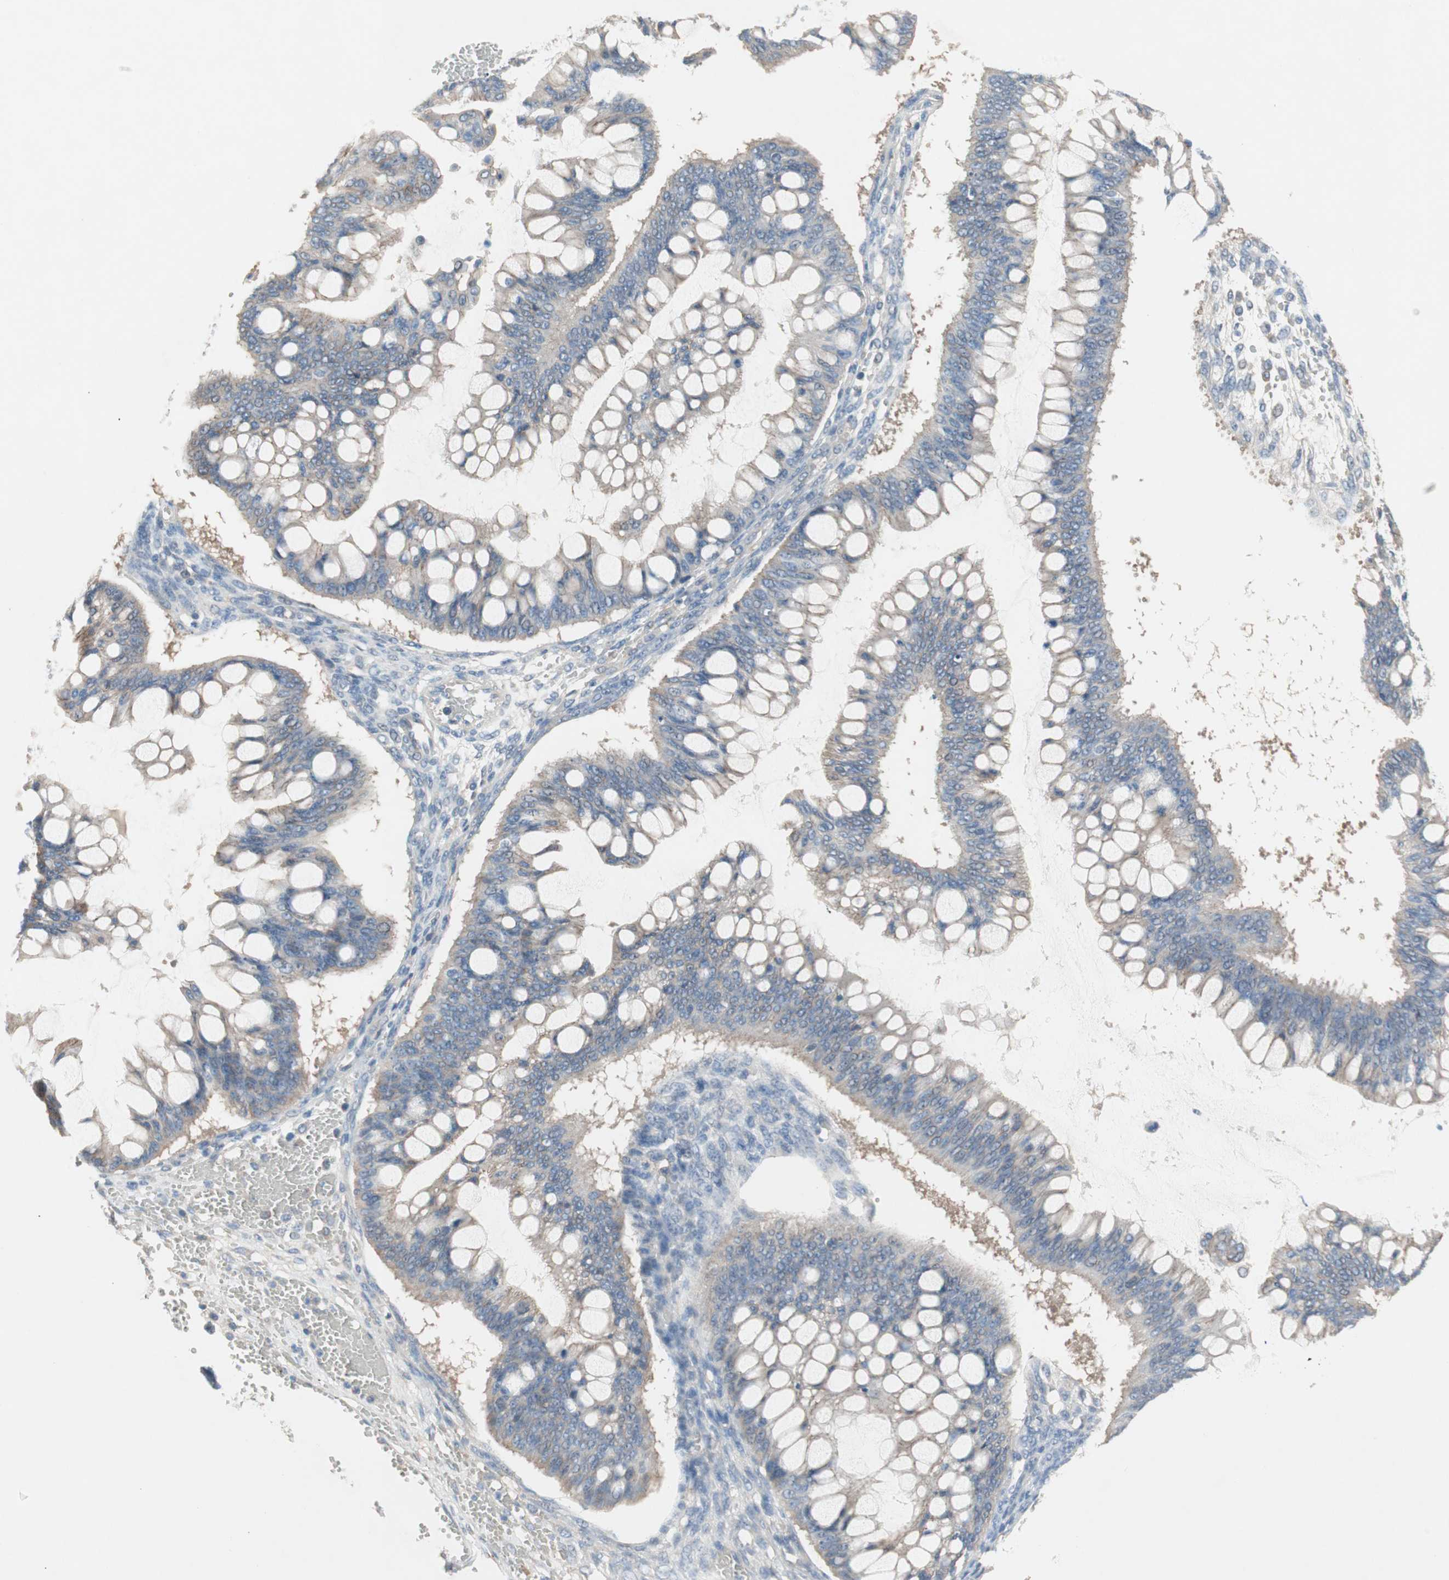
{"staining": {"intensity": "weak", "quantity": "<25%", "location": "cytoplasmic/membranous"}, "tissue": "ovarian cancer", "cell_type": "Tumor cells", "image_type": "cancer", "snomed": [{"axis": "morphology", "description": "Cystadenocarcinoma, mucinous, NOS"}, {"axis": "topography", "description": "Ovary"}], "caption": "The micrograph shows no staining of tumor cells in ovarian cancer (mucinous cystadenocarcinoma).", "gene": "GLUL", "patient": {"sex": "female", "age": 73}}